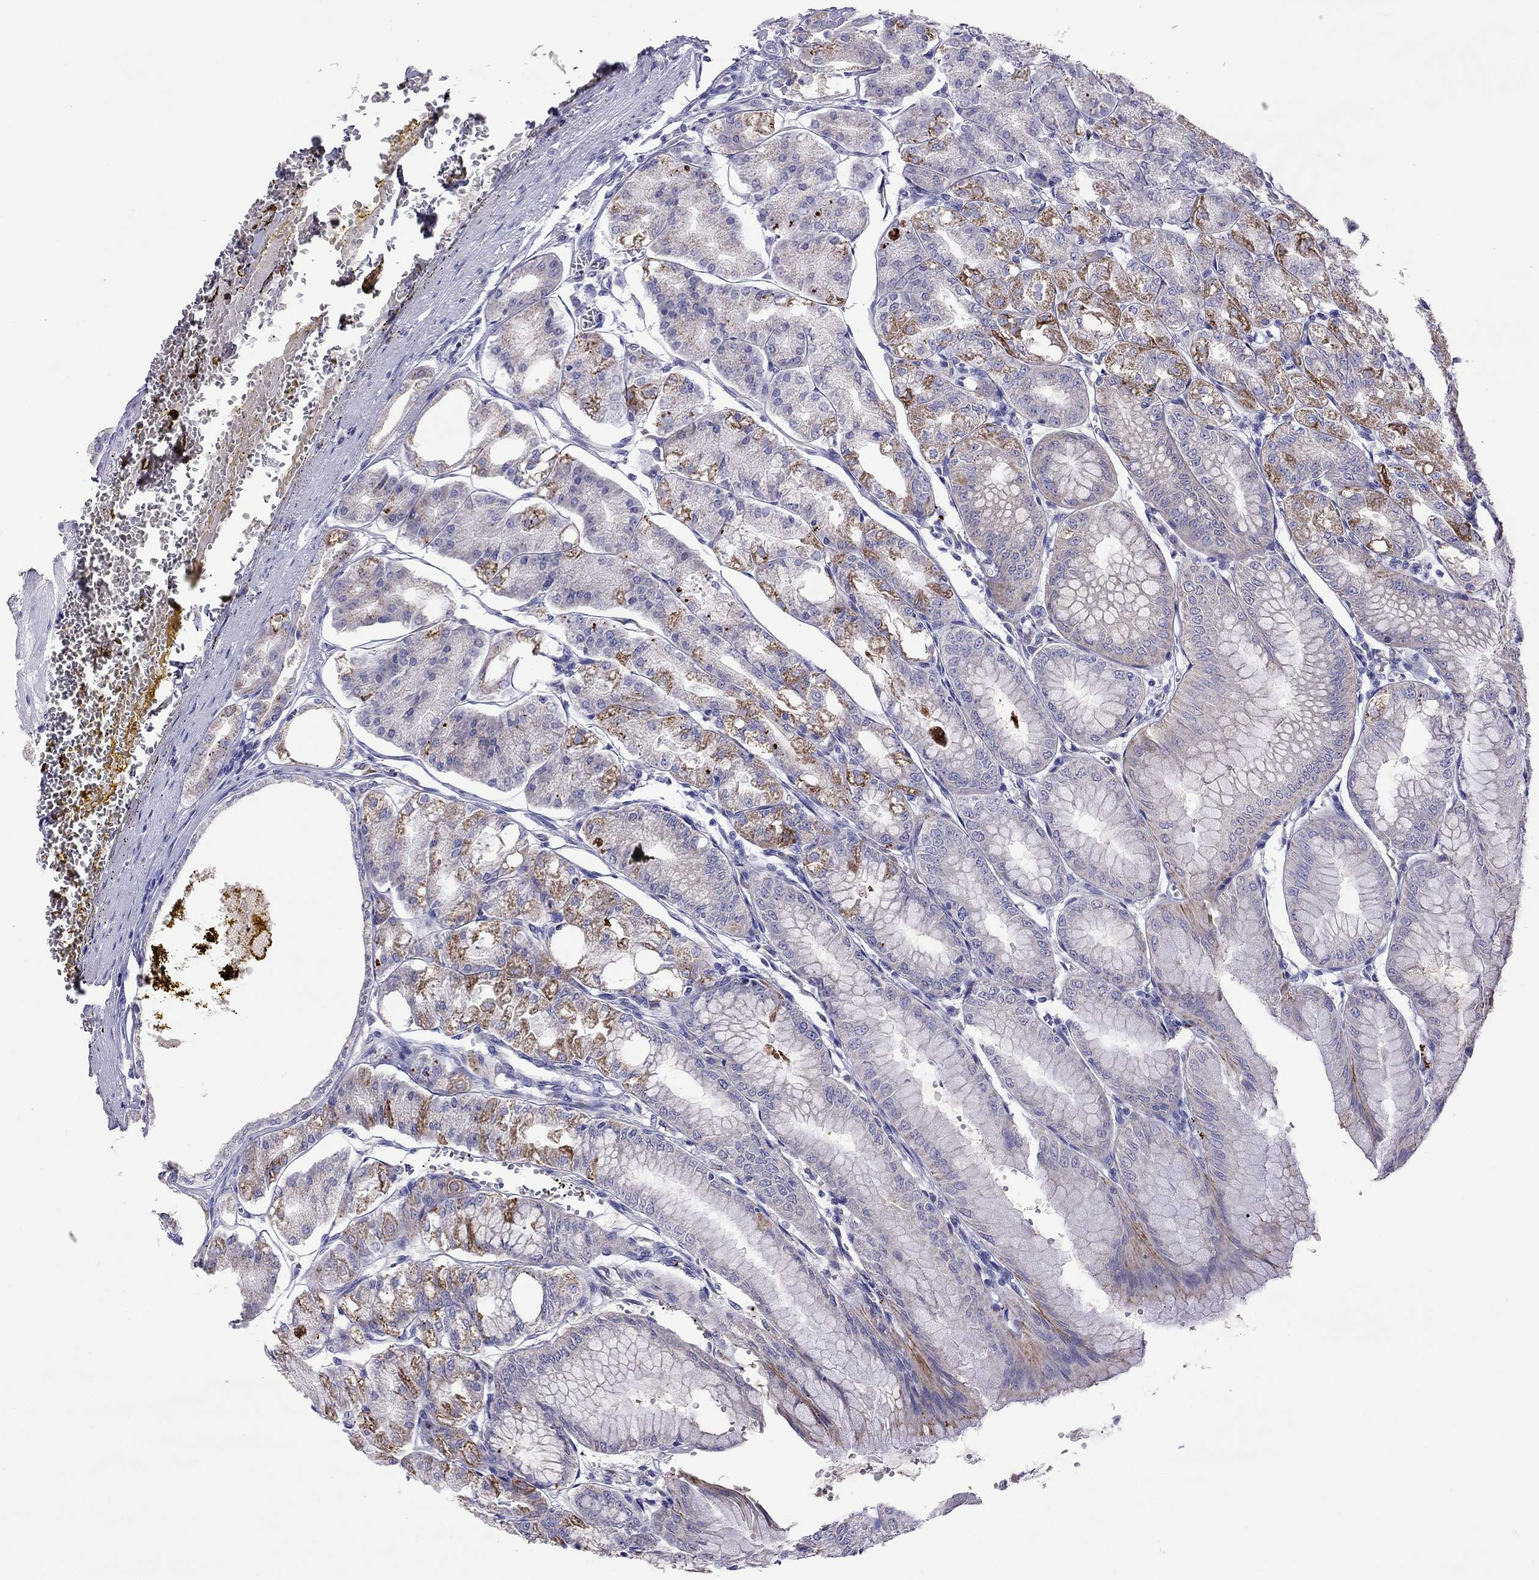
{"staining": {"intensity": "weak", "quantity": "<25%", "location": "cytoplasmic/membranous"}, "tissue": "stomach", "cell_type": "Glandular cells", "image_type": "normal", "snomed": [{"axis": "morphology", "description": "Normal tissue, NOS"}, {"axis": "topography", "description": "Stomach, lower"}], "caption": "This is an immunohistochemistry (IHC) photomicrograph of unremarkable stomach. There is no expression in glandular cells.", "gene": "COL9A1", "patient": {"sex": "male", "age": 71}}